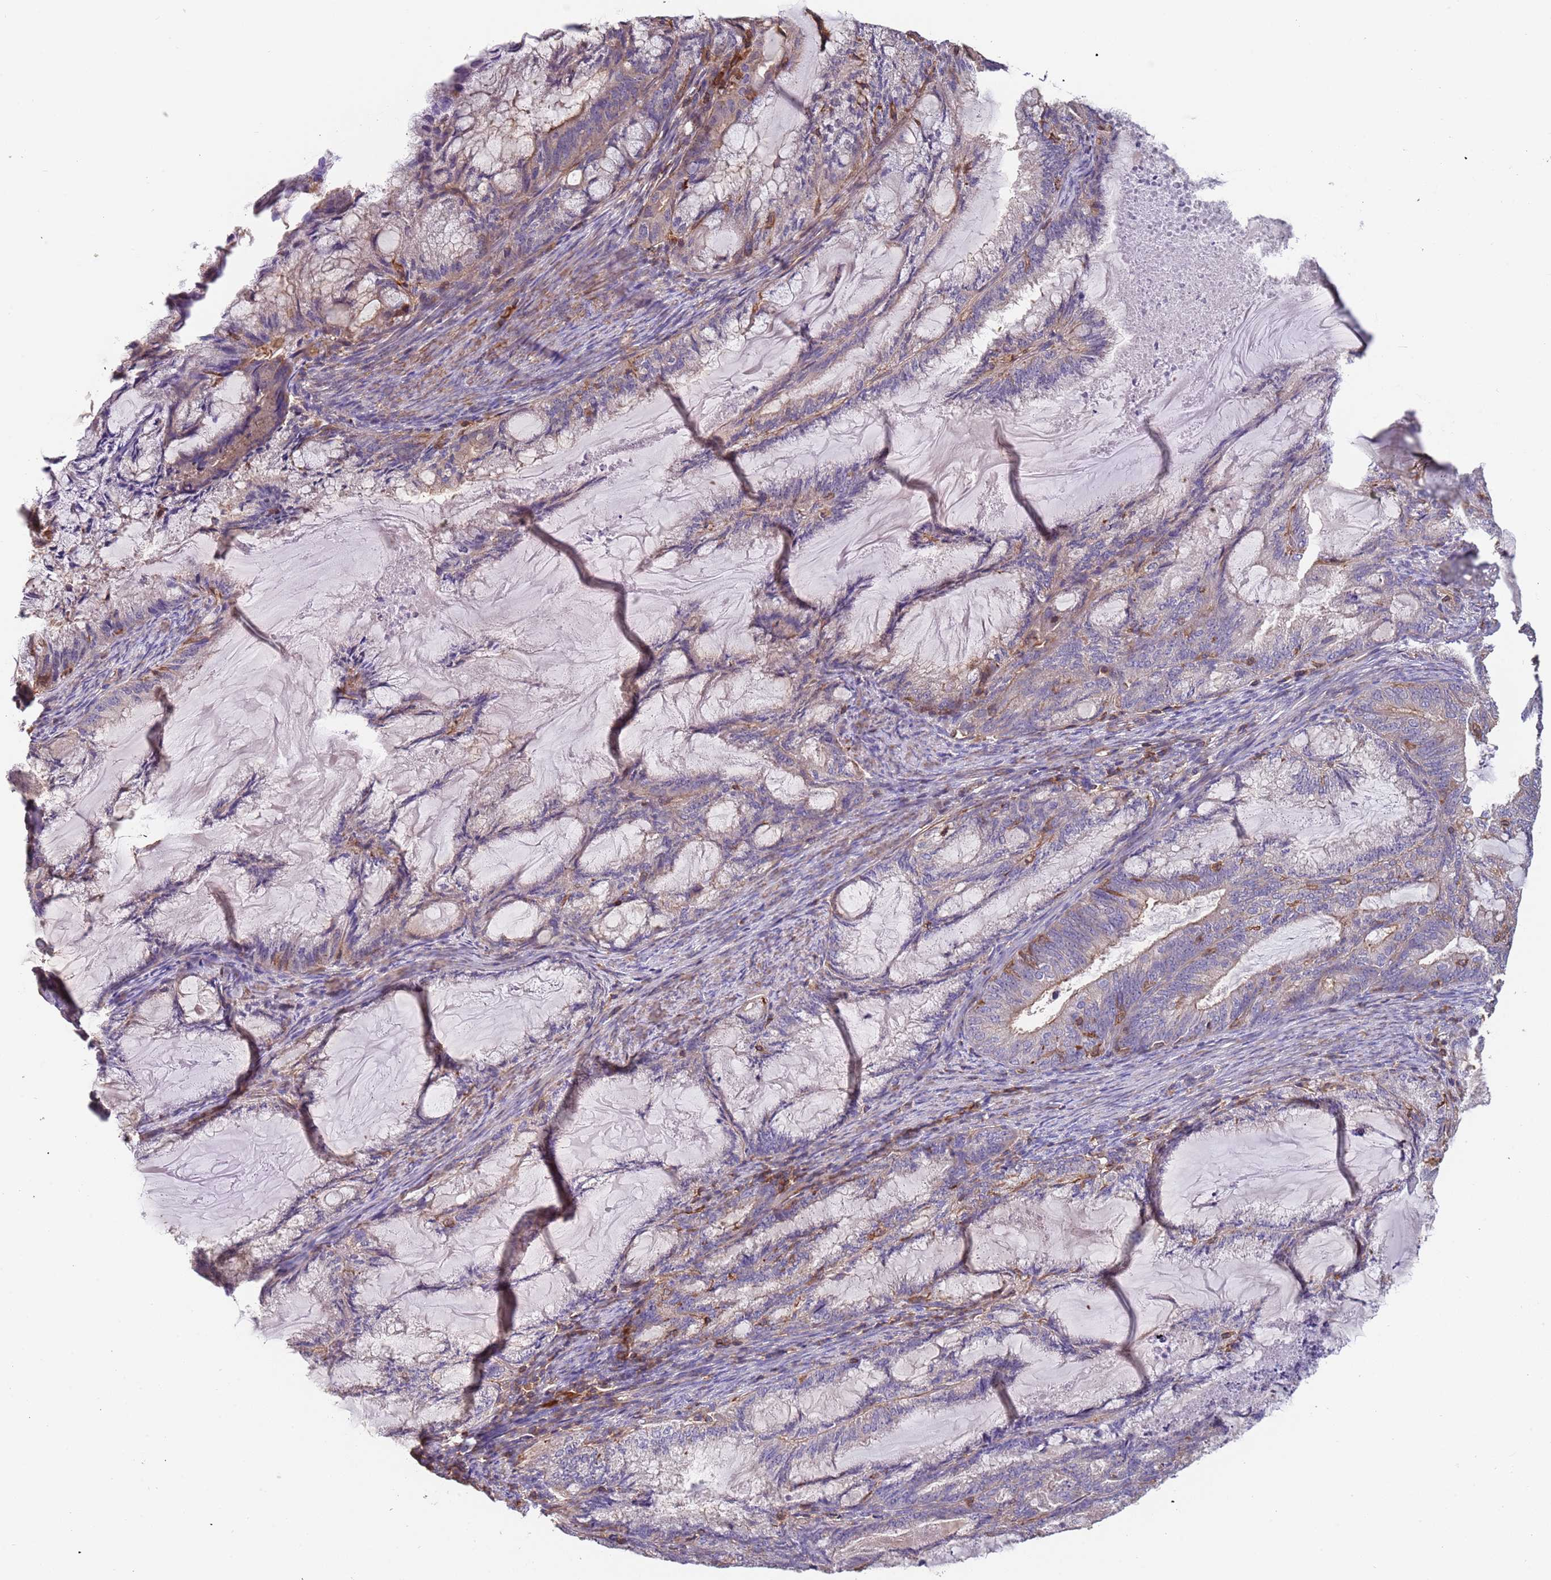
{"staining": {"intensity": "weak", "quantity": "<25%", "location": "cytoplasmic/membranous"}, "tissue": "endometrial cancer", "cell_type": "Tumor cells", "image_type": "cancer", "snomed": [{"axis": "morphology", "description": "Adenocarcinoma, NOS"}, {"axis": "topography", "description": "Endometrium"}], "caption": "Immunohistochemical staining of human endometrial cancer shows no significant staining in tumor cells. (Brightfield microscopy of DAB (3,3'-diaminobenzidine) immunohistochemistry (IHC) at high magnification).", "gene": "SYT4", "patient": {"sex": "female", "age": 86}}